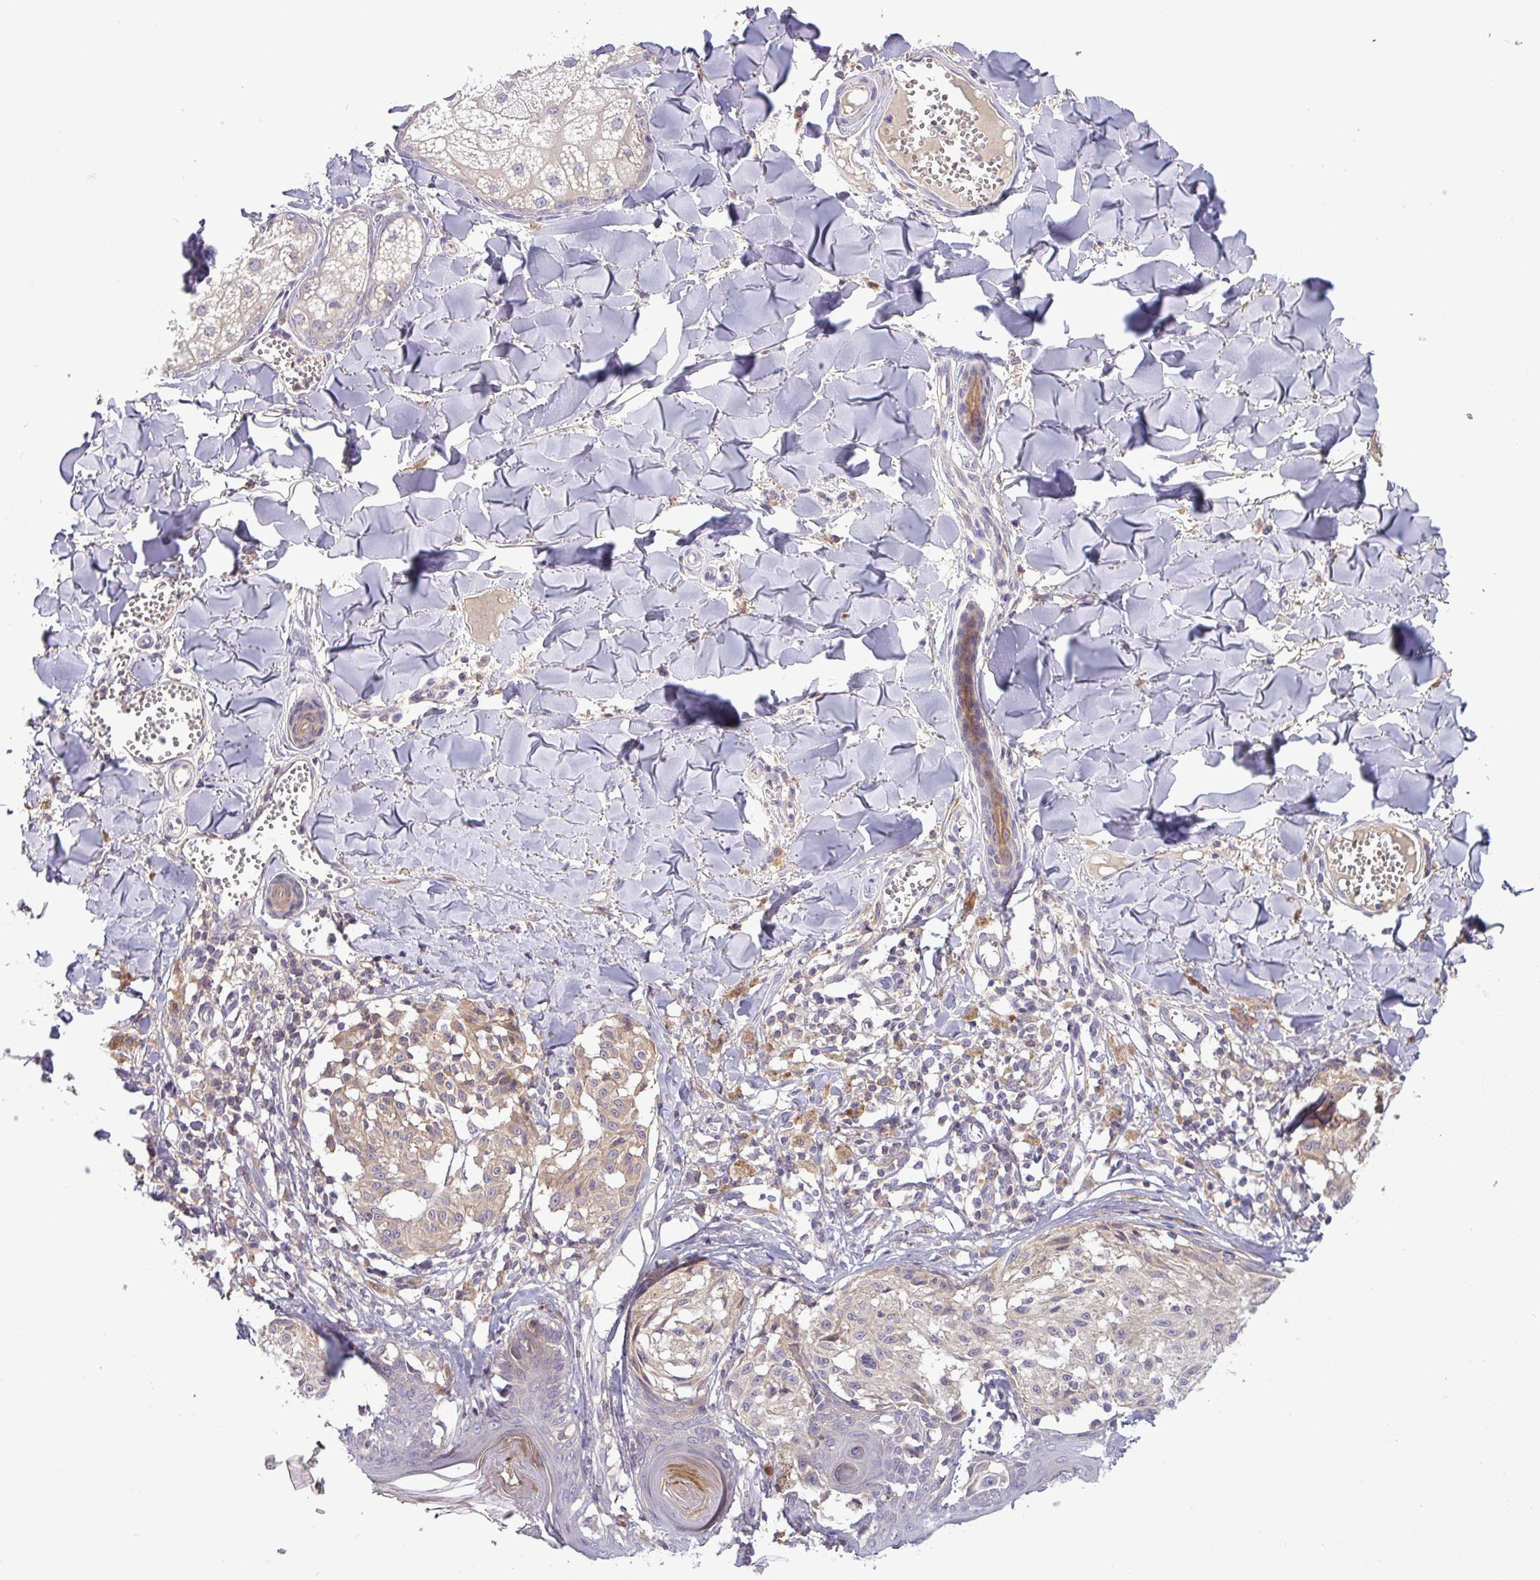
{"staining": {"intensity": "weak", "quantity": "25%-75%", "location": "cytoplasmic/membranous"}, "tissue": "melanoma", "cell_type": "Tumor cells", "image_type": "cancer", "snomed": [{"axis": "morphology", "description": "Malignant melanoma, NOS"}, {"axis": "topography", "description": "Skin"}], "caption": "Immunohistochemical staining of malignant melanoma exhibits weak cytoplasmic/membranous protein staining in approximately 25%-75% of tumor cells. The protein is stained brown, and the nuclei are stained in blue (DAB IHC with brightfield microscopy, high magnification).", "gene": "TMEM62", "patient": {"sex": "female", "age": 43}}